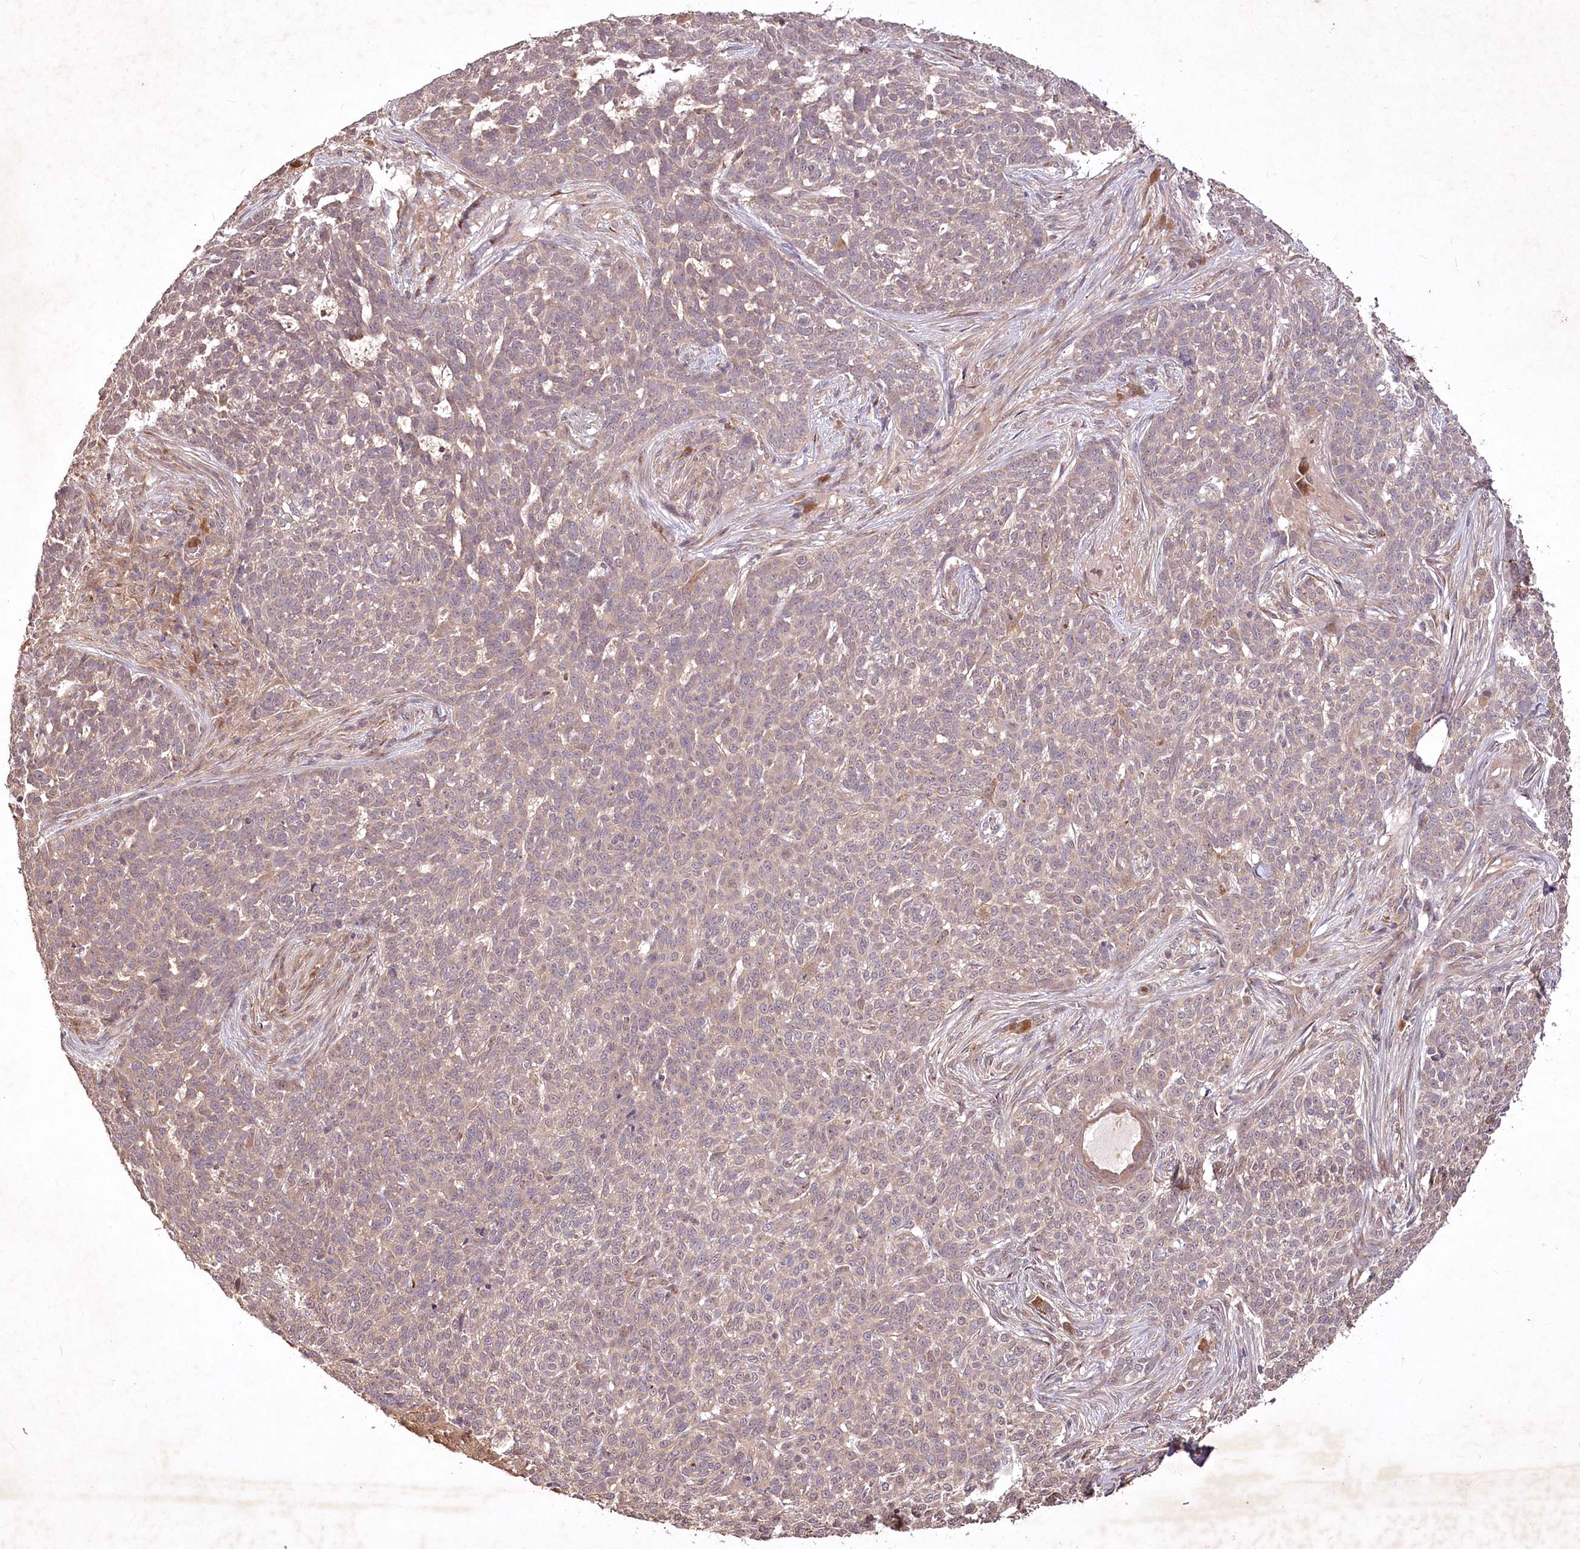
{"staining": {"intensity": "weak", "quantity": "25%-75%", "location": "cytoplasmic/membranous"}, "tissue": "skin cancer", "cell_type": "Tumor cells", "image_type": "cancer", "snomed": [{"axis": "morphology", "description": "Basal cell carcinoma"}, {"axis": "topography", "description": "Skin"}], "caption": "Skin basal cell carcinoma stained for a protein shows weak cytoplasmic/membranous positivity in tumor cells. (Brightfield microscopy of DAB IHC at high magnification).", "gene": "IRAK1BP1", "patient": {"sex": "male", "age": 85}}